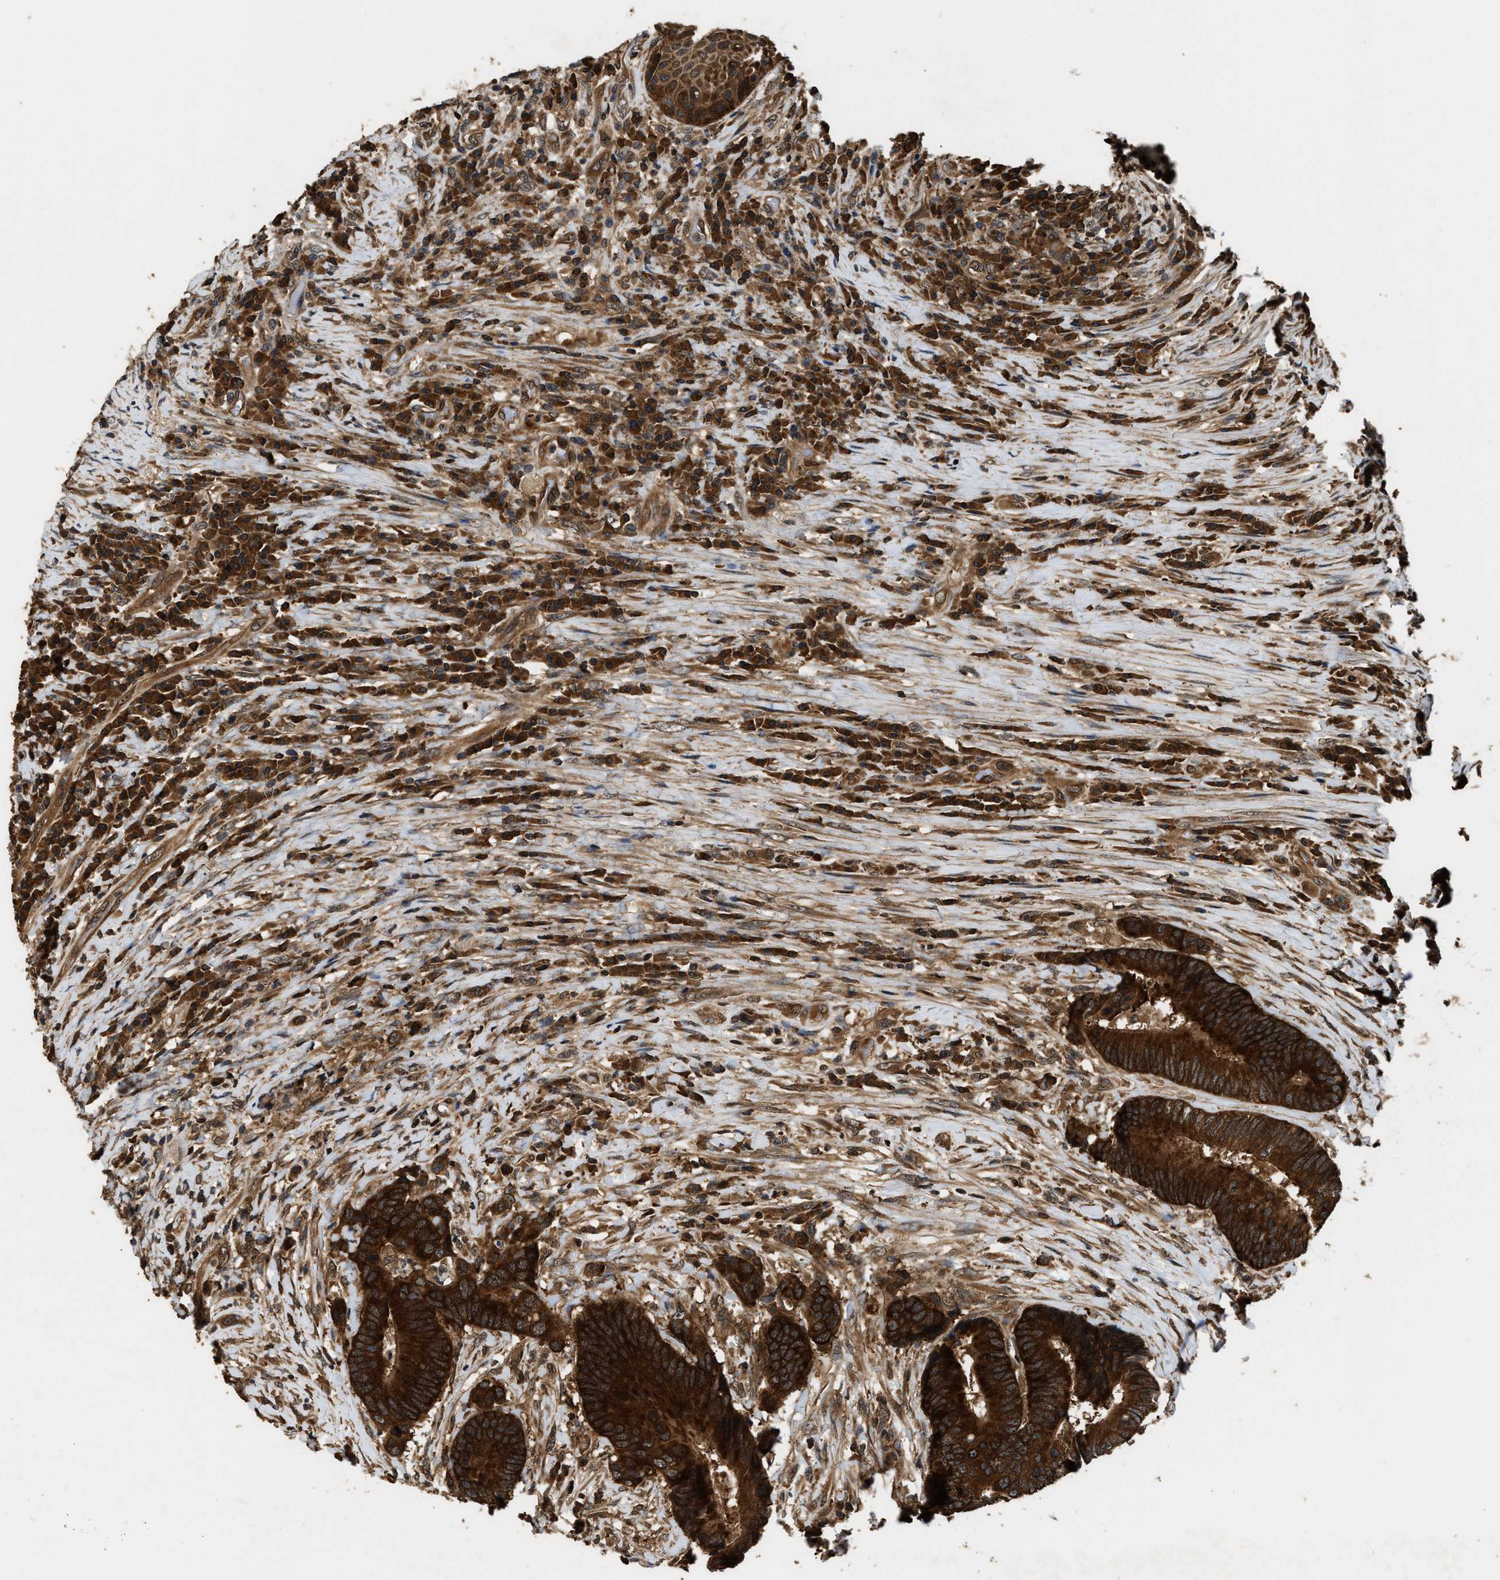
{"staining": {"intensity": "strong", "quantity": ">75%", "location": "cytoplasmic/membranous"}, "tissue": "colorectal cancer", "cell_type": "Tumor cells", "image_type": "cancer", "snomed": [{"axis": "morphology", "description": "Adenocarcinoma, NOS"}, {"axis": "topography", "description": "Rectum"}, {"axis": "topography", "description": "Anal"}], "caption": "IHC micrograph of human adenocarcinoma (colorectal) stained for a protein (brown), which demonstrates high levels of strong cytoplasmic/membranous expression in approximately >75% of tumor cells.", "gene": "DNAJC2", "patient": {"sex": "female", "age": 89}}